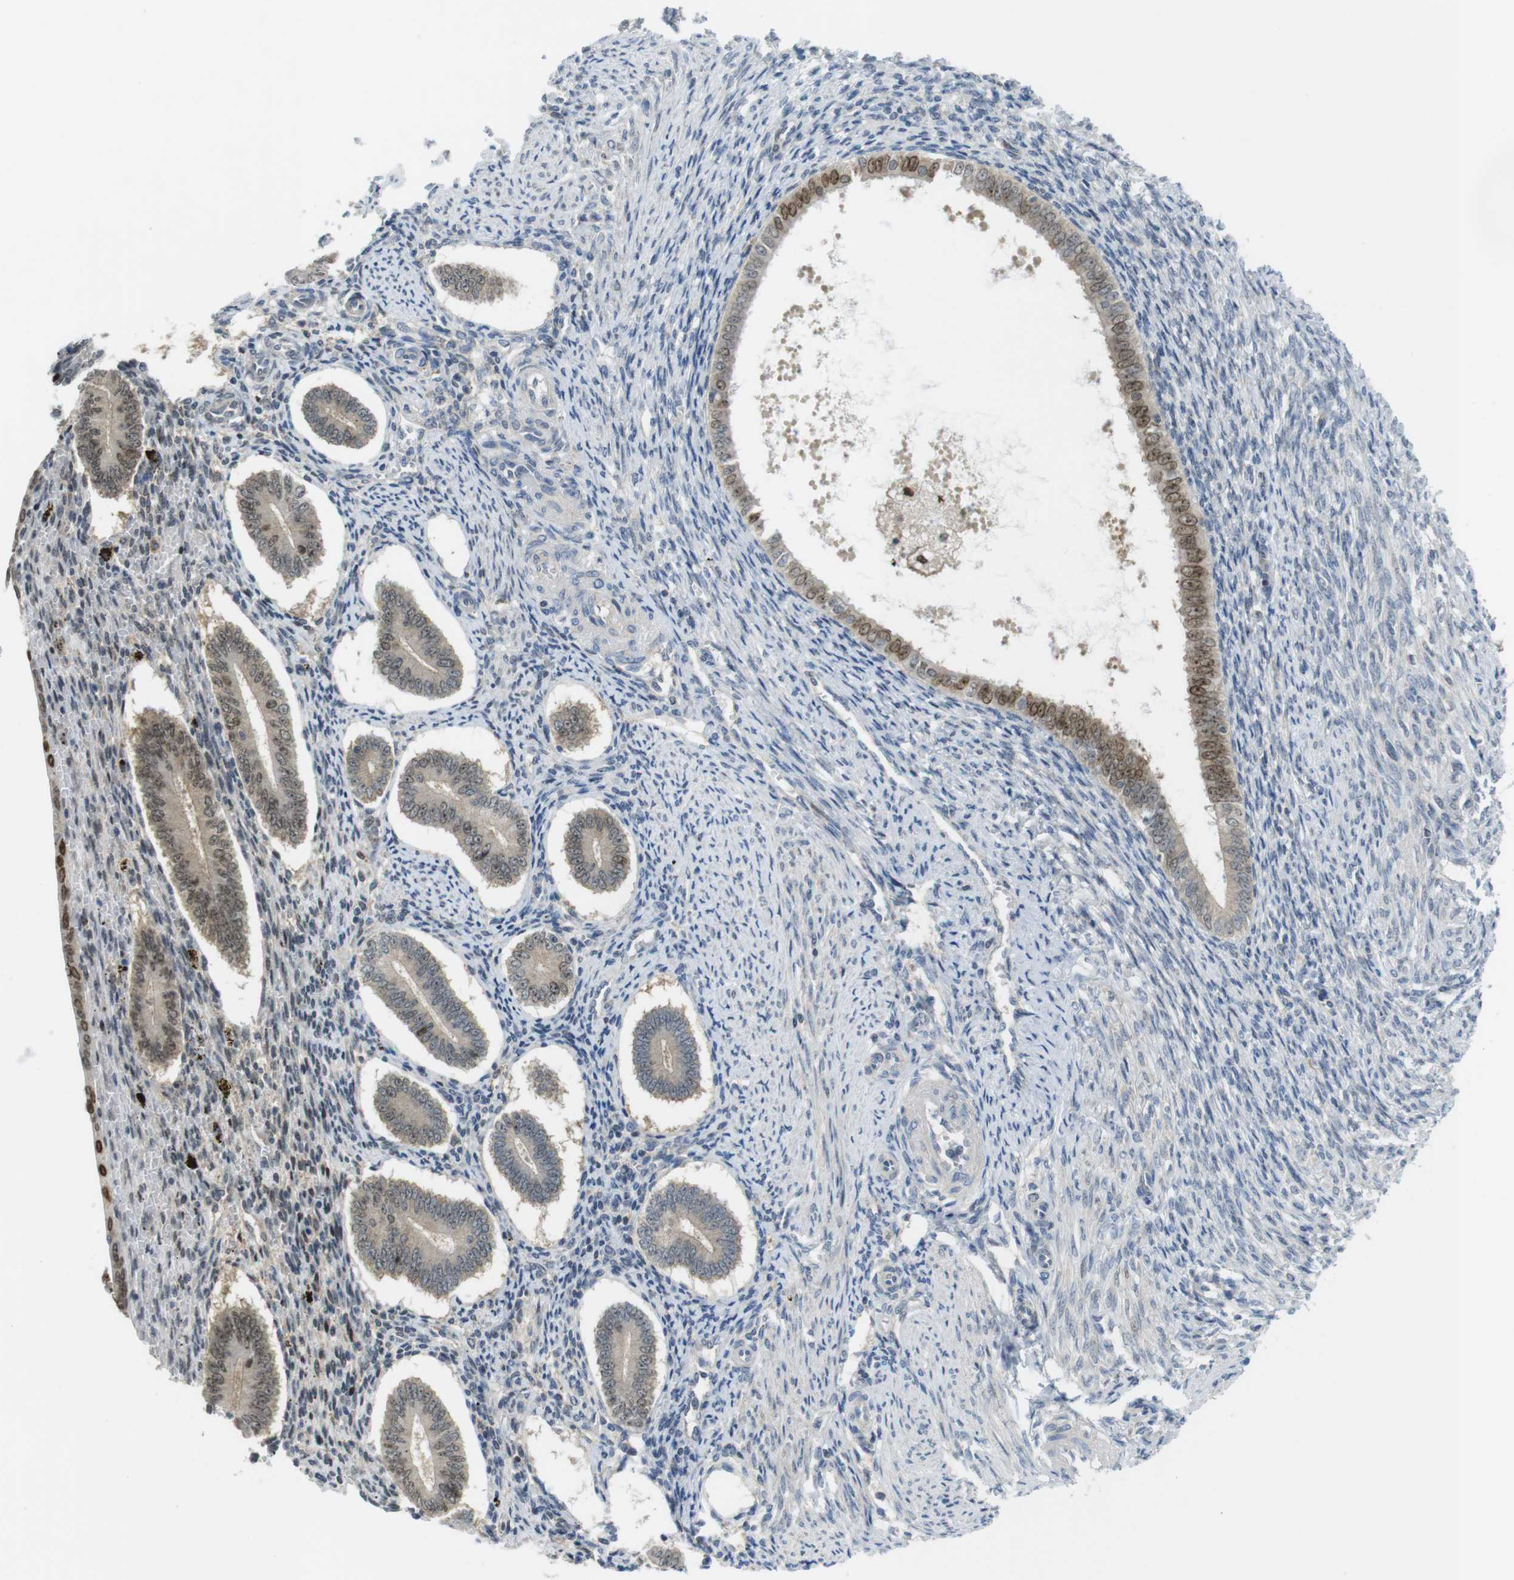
{"staining": {"intensity": "weak", "quantity": "25%-75%", "location": "cytoplasmic/membranous"}, "tissue": "endometrium", "cell_type": "Cells in endometrial stroma", "image_type": "normal", "snomed": [{"axis": "morphology", "description": "Normal tissue, NOS"}, {"axis": "topography", "description": "Endometrium"}], "caption": "DAB immunohistochemical staining of unremarkable endometrium demonstrates weak cytoplasmic/membranous protein positivity in approximately 25%-75% of cells in endometrial stroma. The staining was performed using DAB to visualize the protein expression in brown, while the nuclei were stained in blue with hematoxylin (Magnification: 20x).", "gene": "RCC1", "patient": {"sex": "female", "age": 42}}